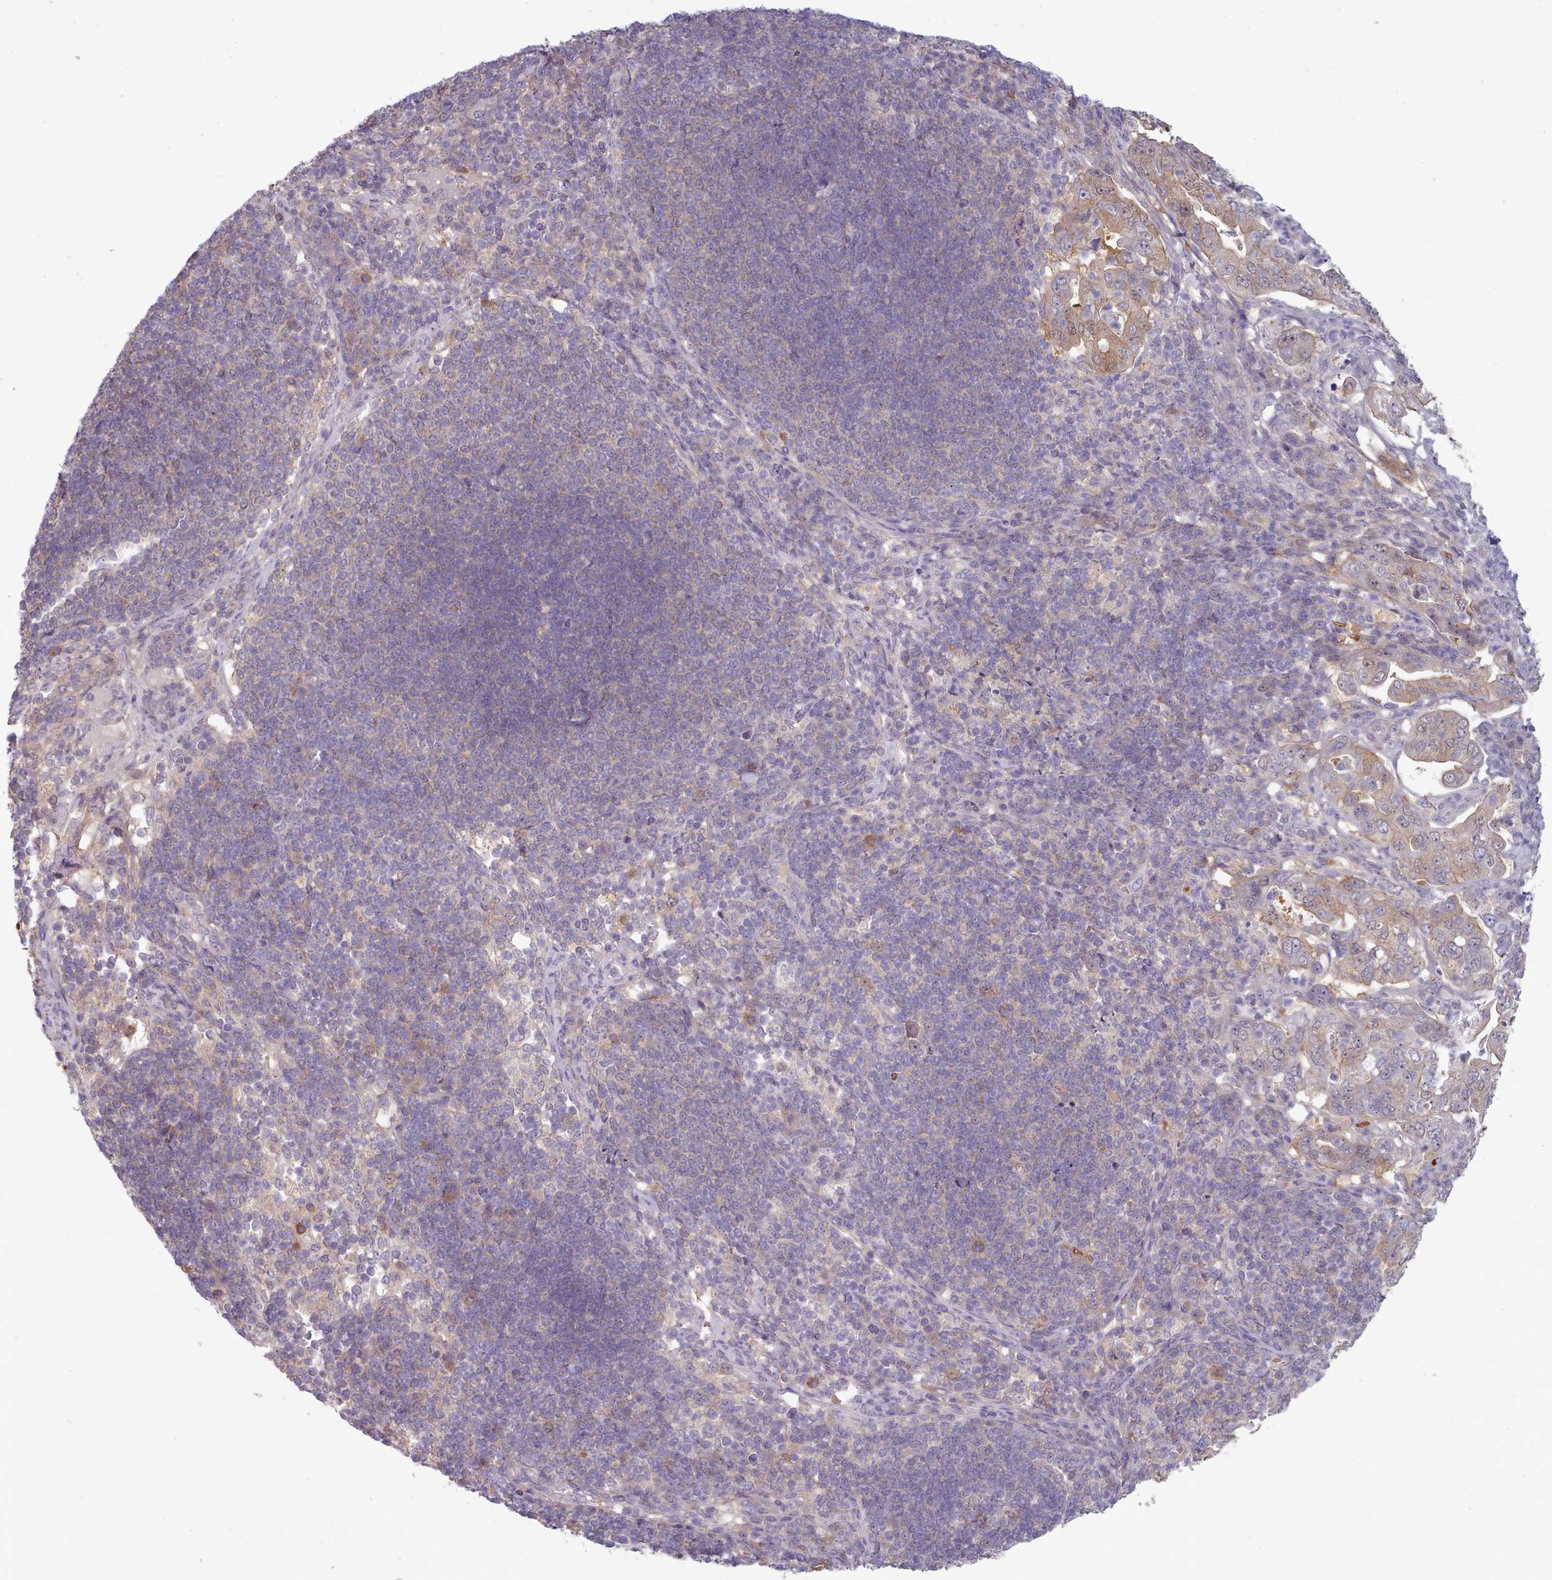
{"staining": {"intensity": "moderate", "quantity": "25%-75%", "location": "cytoplasmic/membranous"}, "tissue": "pancreatic cancer", "cell_type": "Tumor cells", "image_type": "cancer", "snomed": [{"axis": "morphology", "description": "Normal tissue, NOS"}, {"axis": "morphology", "description": "Adenocarcinoma, NOS"}, {"axis": "topography", "description": "Lymph node"}, {"axis": "topography", "description": "Pancreas"}], "caption": "Pancreatic adenocarcinoma was stained to show a protein in brown. There is medium levels of moderate cytoplasmic/membranous staining in approximately 25%-75% of tumor cells.", "gene": "CLNS1A", "patient": {"sex": "female", "age": 67}}